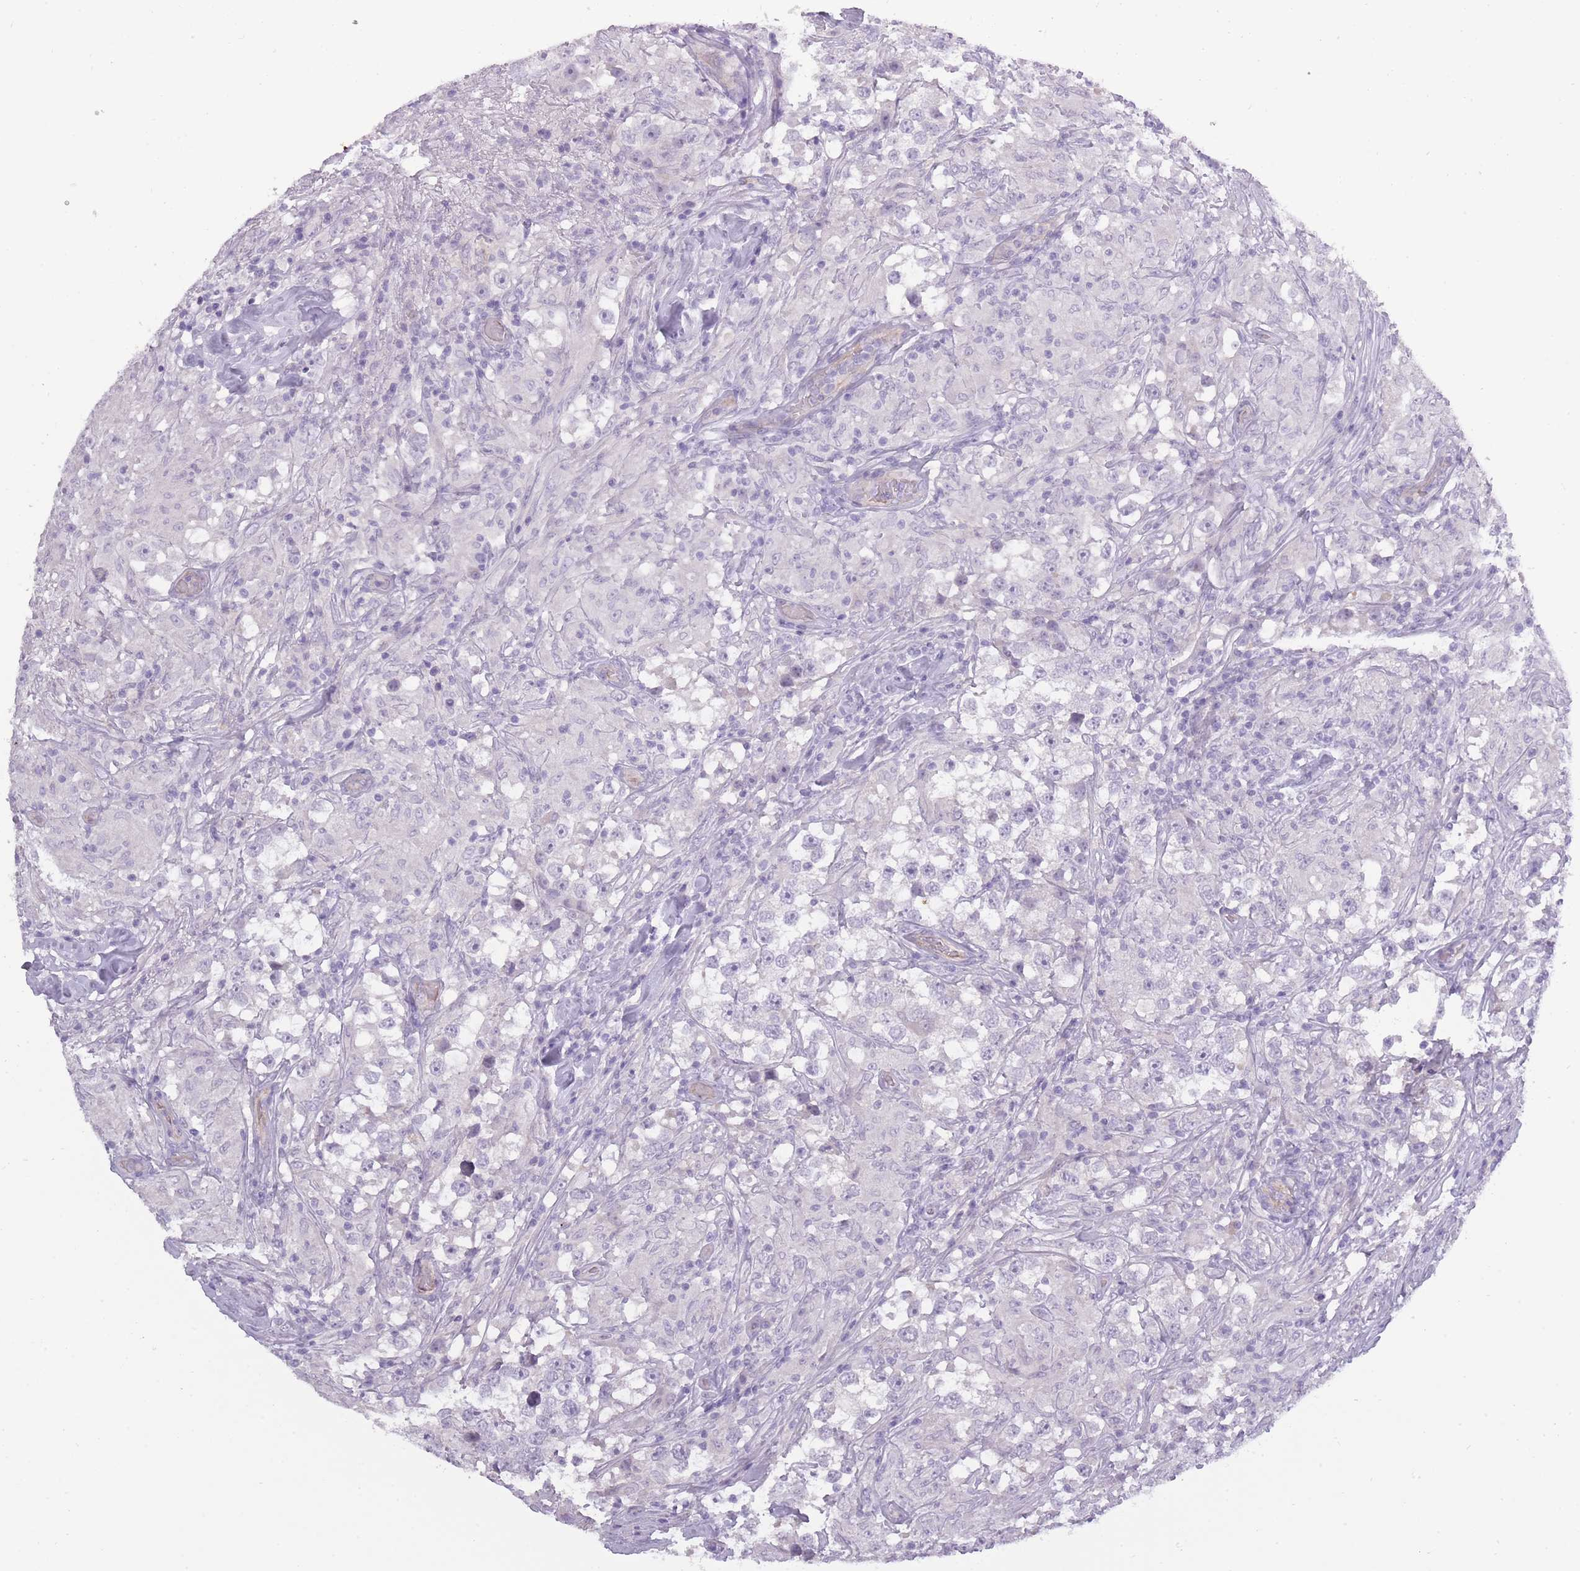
{"staining": {"intensity": "negative", "quantity": "none", "location": "none"}, "tissue": "testis cancer", "cell_type": "Tumor cells", "image_type": "cancer", "snomed": [{"axis": "morphology", "description": "Seminoma, NOS"}, {"axis": "topography", "description": "Testis"}], "caption": "The micrograph demonstrates no staining of tumor cells in testis cancer (seminoma).", "gene": "SLC8A2", "patient": {"sex": "male", "age": 46}}